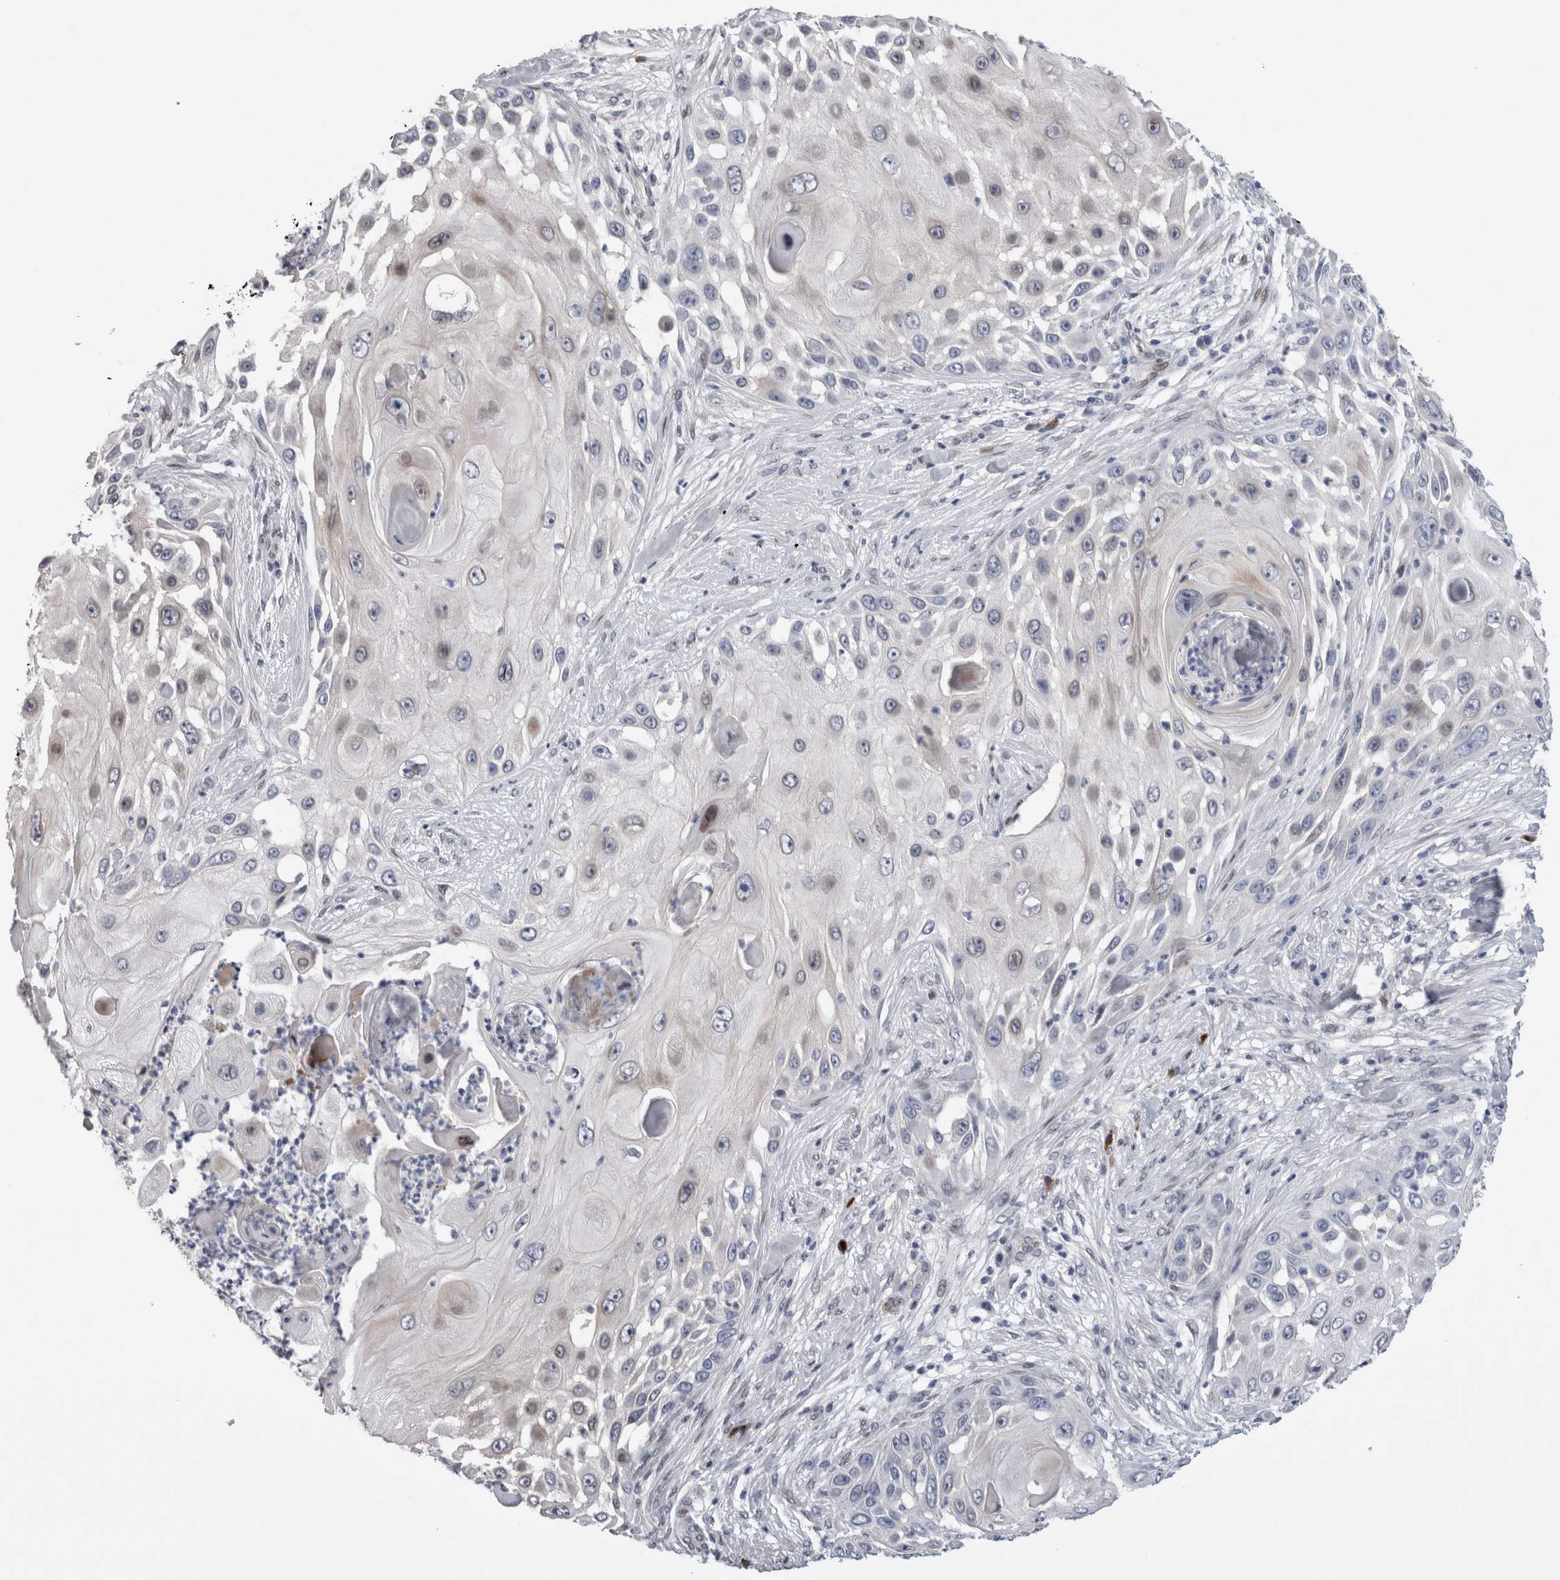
{"staining": {"intensity": "negative", "quantity": "none", "location": "none"}, "tissue": "skin cancer", "cell_type": "Tumor cells", "image_type": "cancer", "snomed": [{"axis": "morphology", "description": "Squamous cell carcinoma, NOS"}, {"axis": "topography", "description": "Skin"}], "caption": "Image shows no significant protein staining in tumor cells of skin cancer. (DAB (3,3'-diaminobenzidine) immunohistochemistry visualized using brightfield microscopy, high magnification).", "gene": "DMTN", "patient": {"sex": "female", "age": 44}}